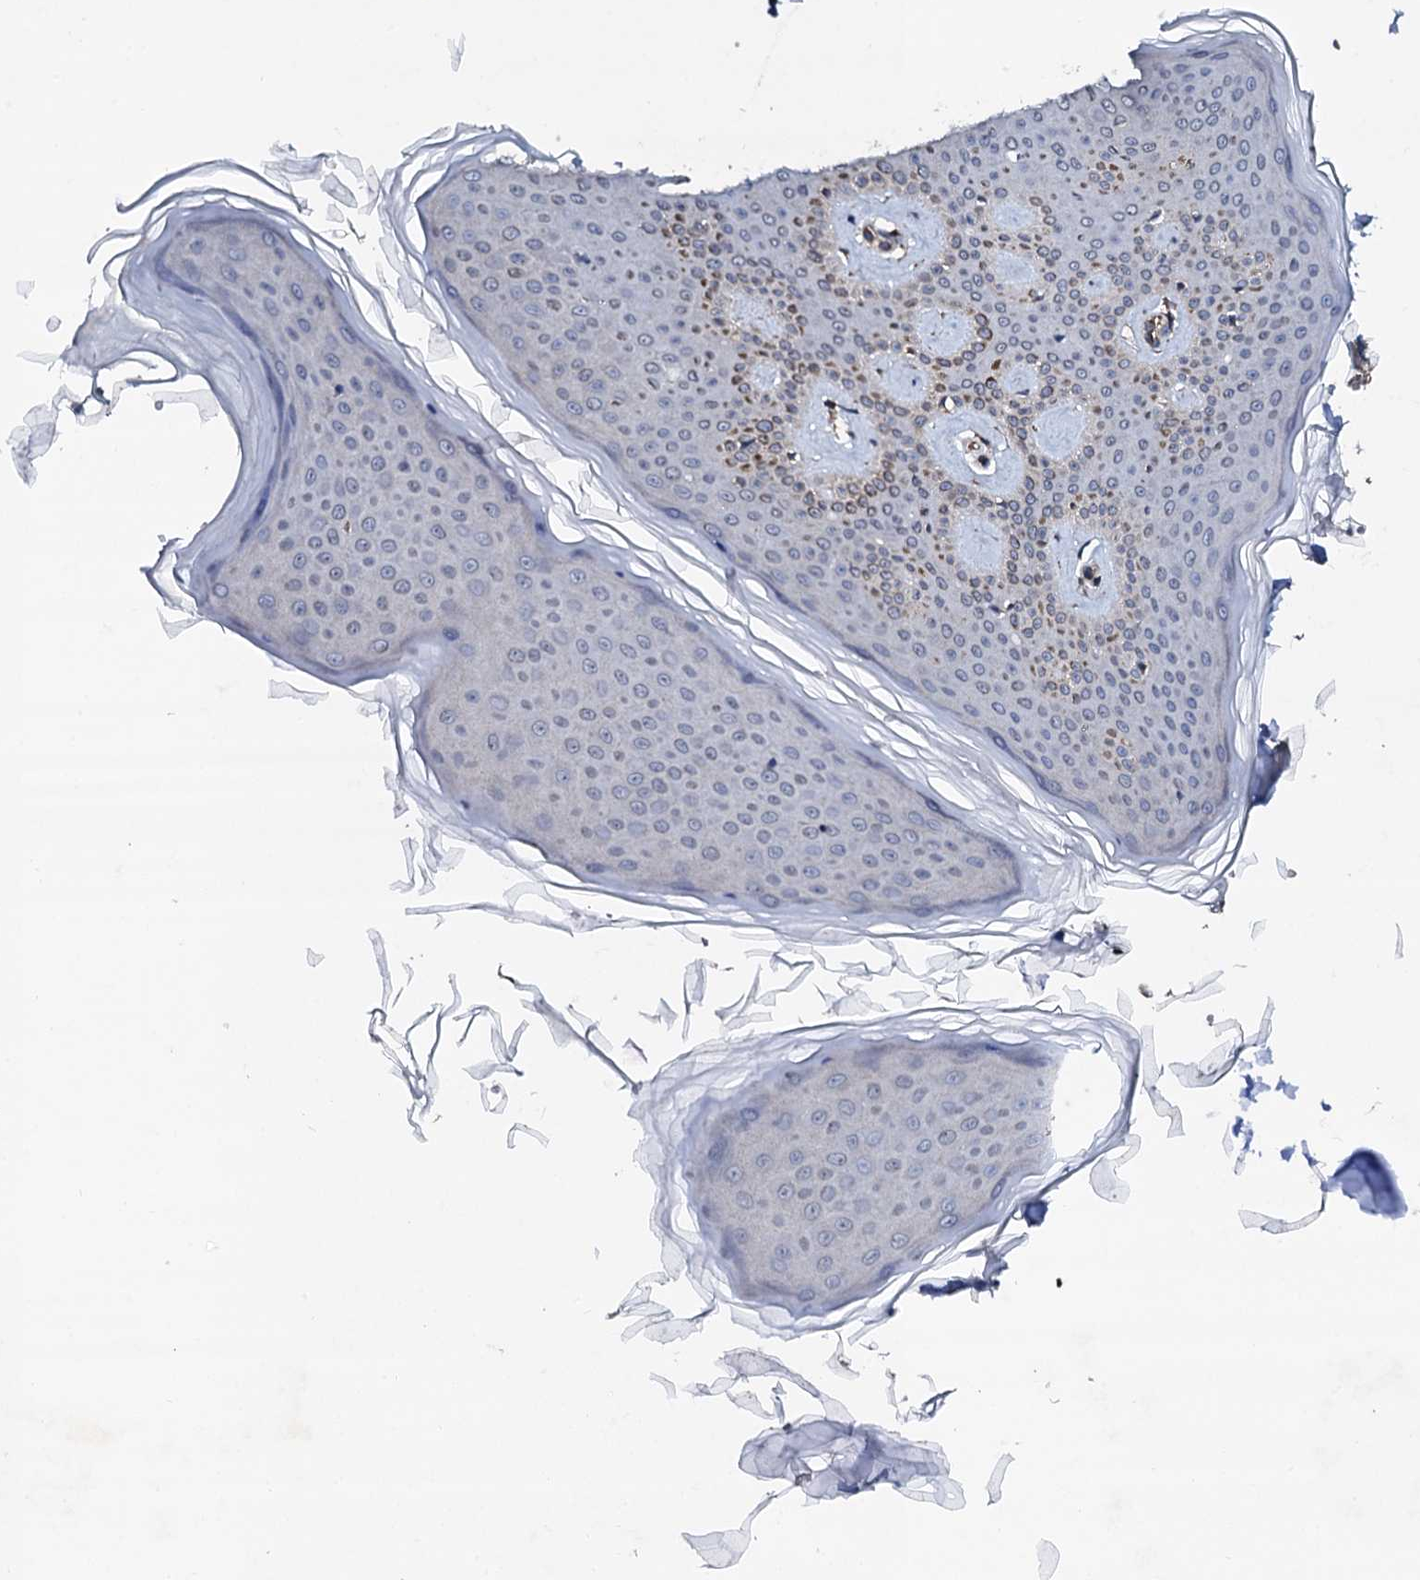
{"staining": {"intensity": "strong", "quantity": ">75%", "location": "cytoplasmic/membranous"}, "tissue": "skin", "cell_type": "Fibroblasts", "image_type": "normal", "snomed": [{"axis": "morphology", "description": "Normal tissue, NOS"}, {"axis": "topography", "description": "Skin"}], "caption": "Protein positivity by immunohistochemistry (IHC) reveals strong cytoplasmic/membranous positivity in approximately >75% of fibroblasts in unremarkable skin. The protein of interest is stained brown, and the nuclei are stained in blue (DAB (3,3'-diaminobenzidine) IHC with brightfield microscopy, high magnification).", "gene": "GLCE", "patient": {"sex": "male", "age": 36}}